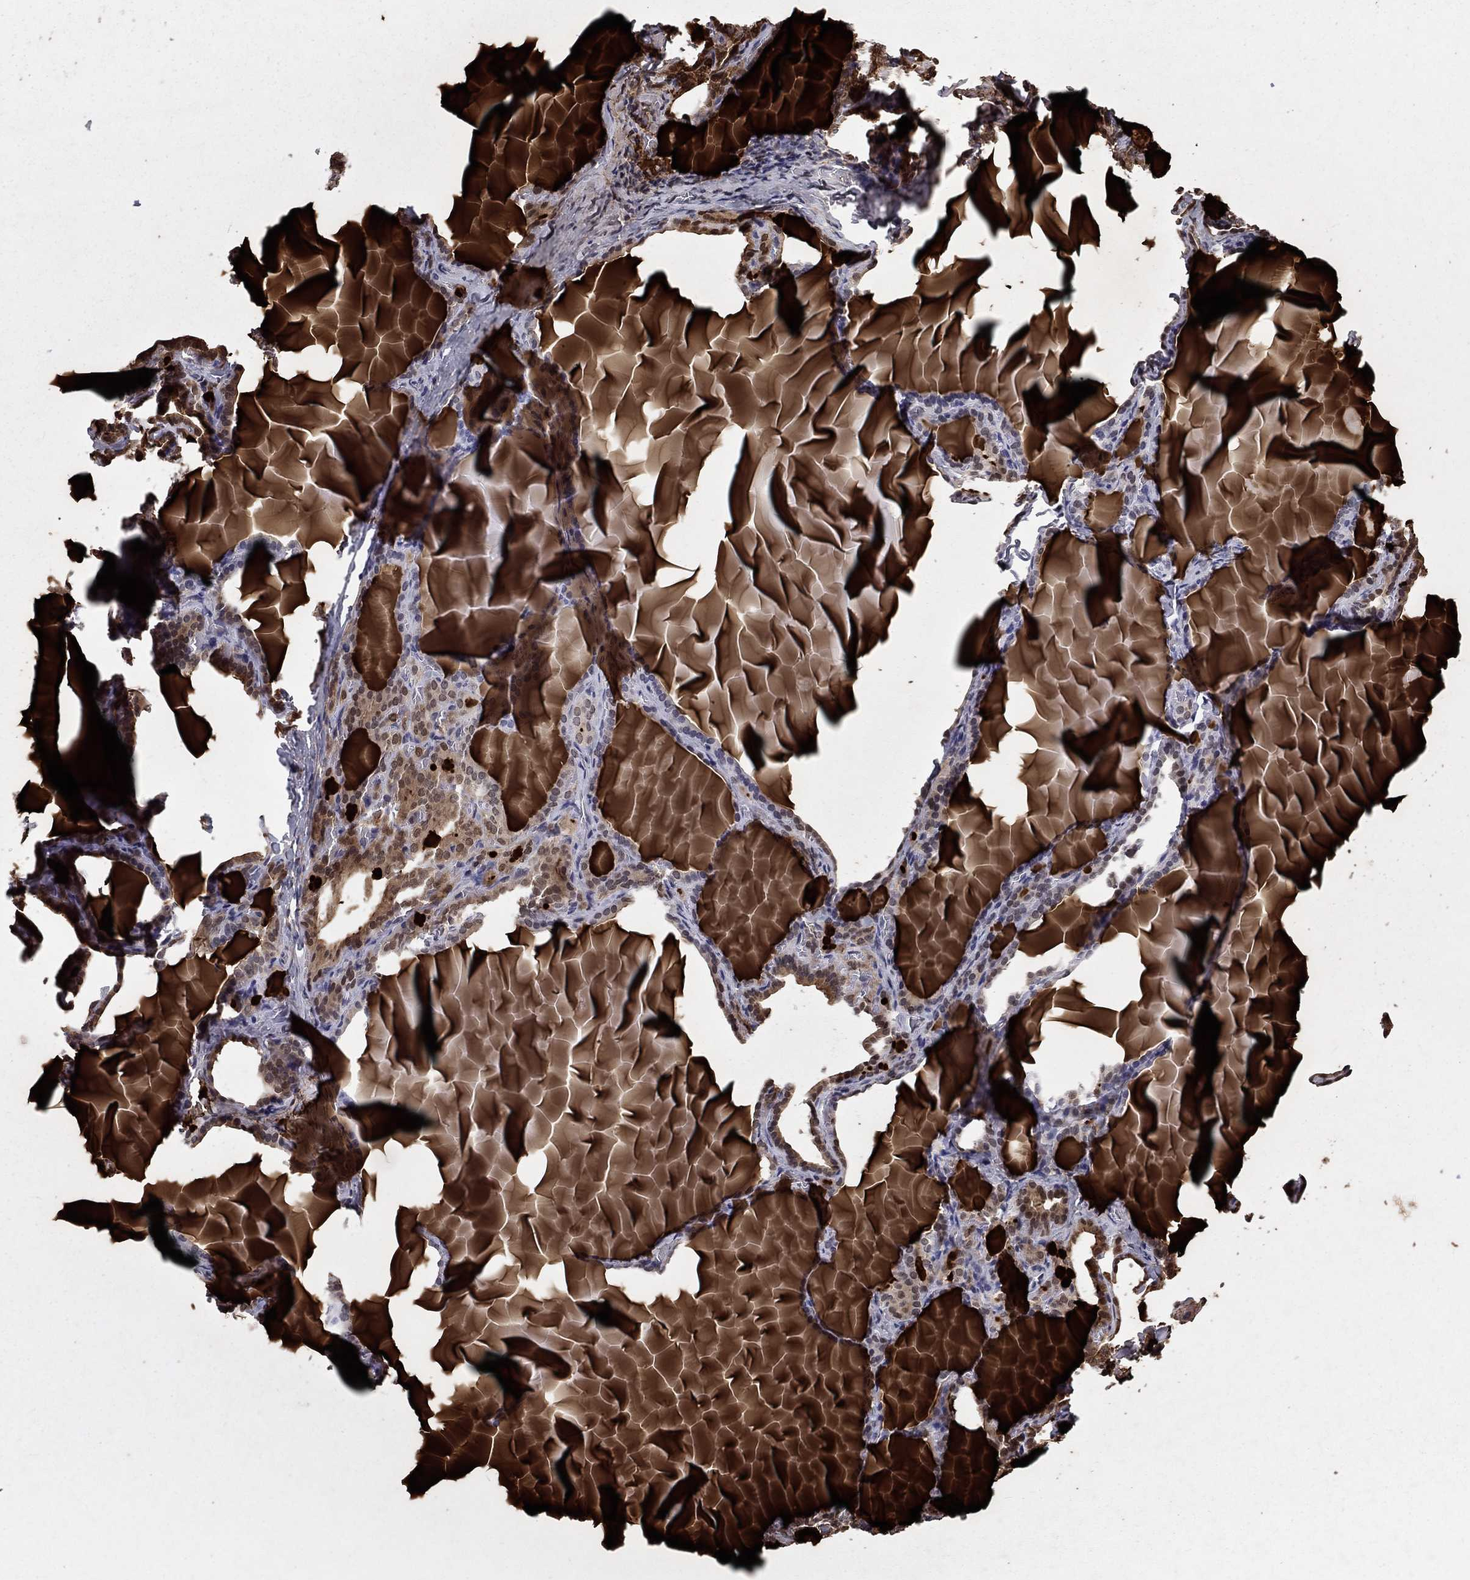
{"staining": {"intensity": "weak", "quantity": "<25%", "location": "cytoplasmic/membranous"}, "tissue": "thyroid gland", "cell_type": "Glandular cells", "image_type": "normal", "snomed": [{"axis": "morphology", "description": "Normal tissue, NOS"}, {"axis": "morphology", "description": "Hyperplasia, NOS"}, {"axis": "topography", "description": "Thyroid gland"}], "caption": "Immunohistochemistry histopathology image of unremarkable thyroid gland: human thyroid gland stained with DAB (3,3'-diaminobenzidine) displays no significant protein positivity in glandular cells. Brightfield microscopy of immunohistochemistry stained with DAB (3,3'-diaminobenzidine) (brown) and hematoxylin (blue), captured at high magnification.", "gene": "CRTC1", "patient": {"sex": "female", "age": 27}}